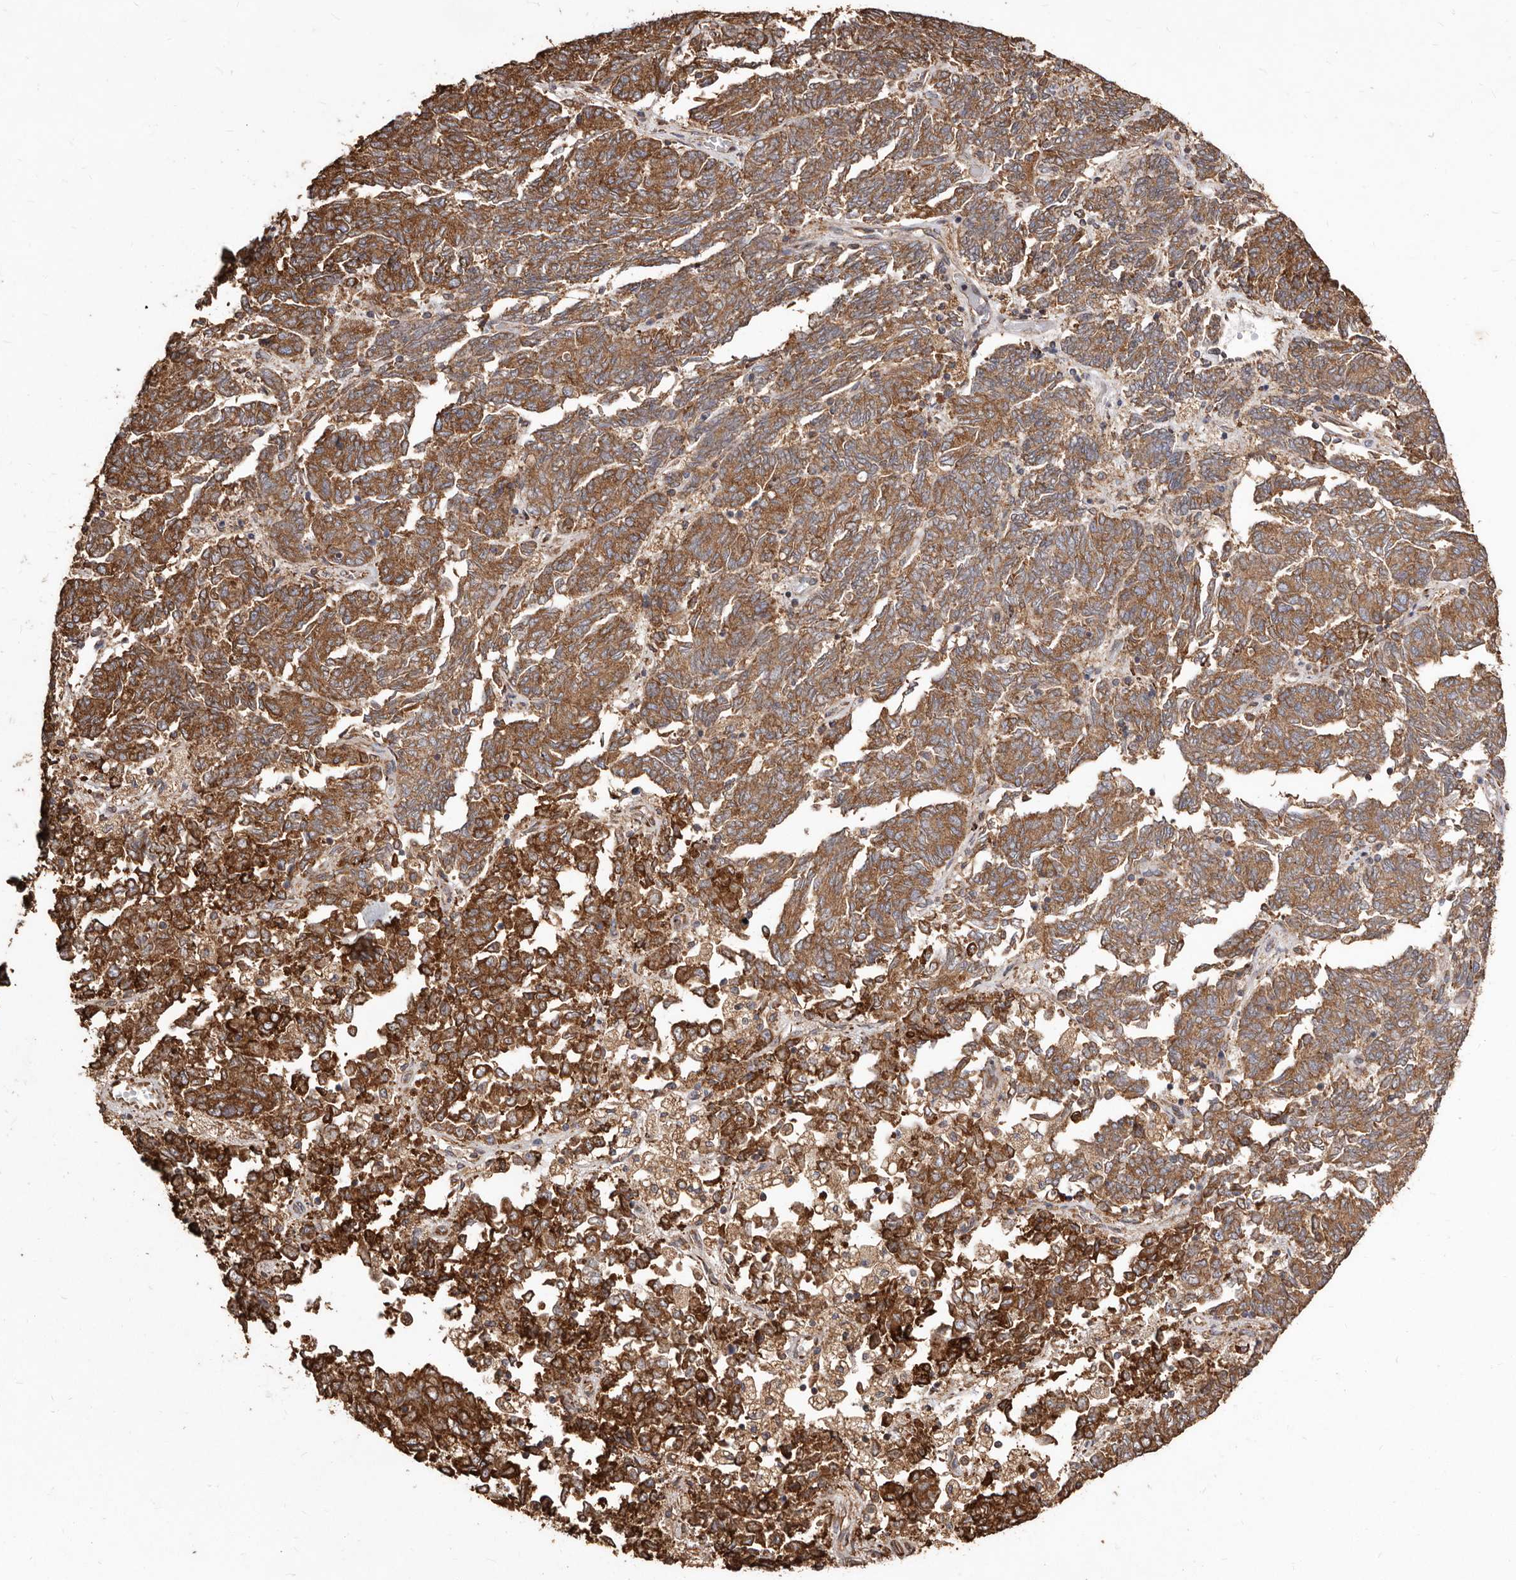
{"staining": {"intensity": "moderate", "quantity": ">75%", "location": "cytoplasmic/membranous"}, "tissue": "endometrial cancer", "cell_type": "Tumor cells", "image_type": "cancer", "snomed": [{"axis": "morphology", "description": "Adenocarcinoma, NOS"}, {"axis": "topography", "description": "Endometrium"}], "caption": "Immunohistochemical staining of adenocarcinoma (endometrial) shows medium levels of moderate cytoplasmic/membranous protein positivity in about >75% of tumor cells.", "gene": "STEAP2", "patient": {"sex": "female", "age": 80}}